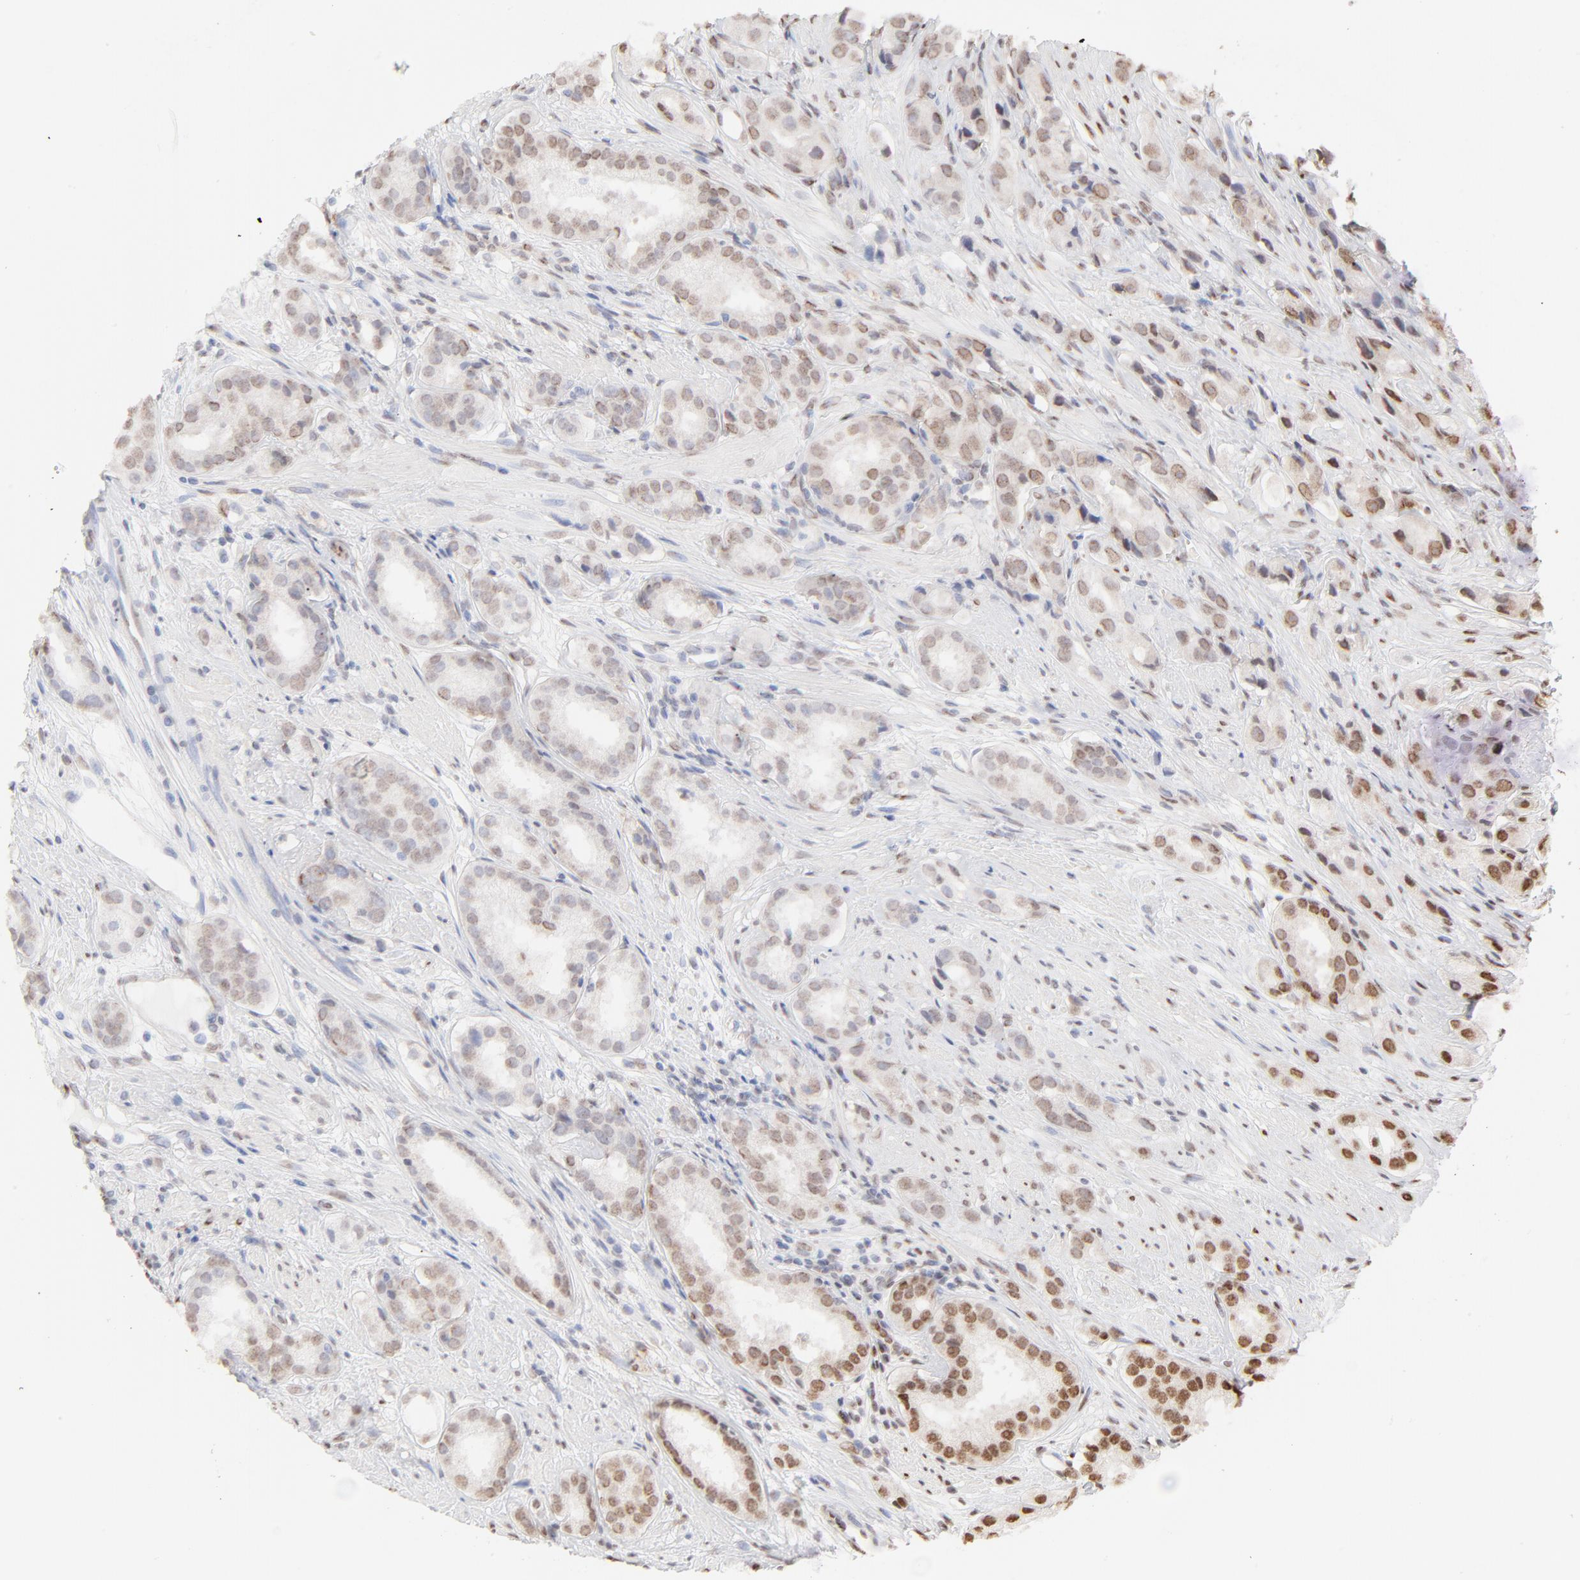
{"staining": {"intensity": "strong", "quantity": ">75%", "location": "nuclear"}, "tissue": "prostate cancer", "cell_type": "Tumor cells", "image_type": "cancer", "snomed": [{"axis": "morphology", "description": "Adenocarcinoma, Medium grade"}, {"axis": "topography", "description": "Prostate"}], "caption": "Immunohistochemical staining of prostate cancer (medium-grade adenocarcinoma) displays high levels of strong nuclear staining in about >75% of tumor cells.", "gene": "TARDBP", "patient": {"sex": "male", "age": 53}}